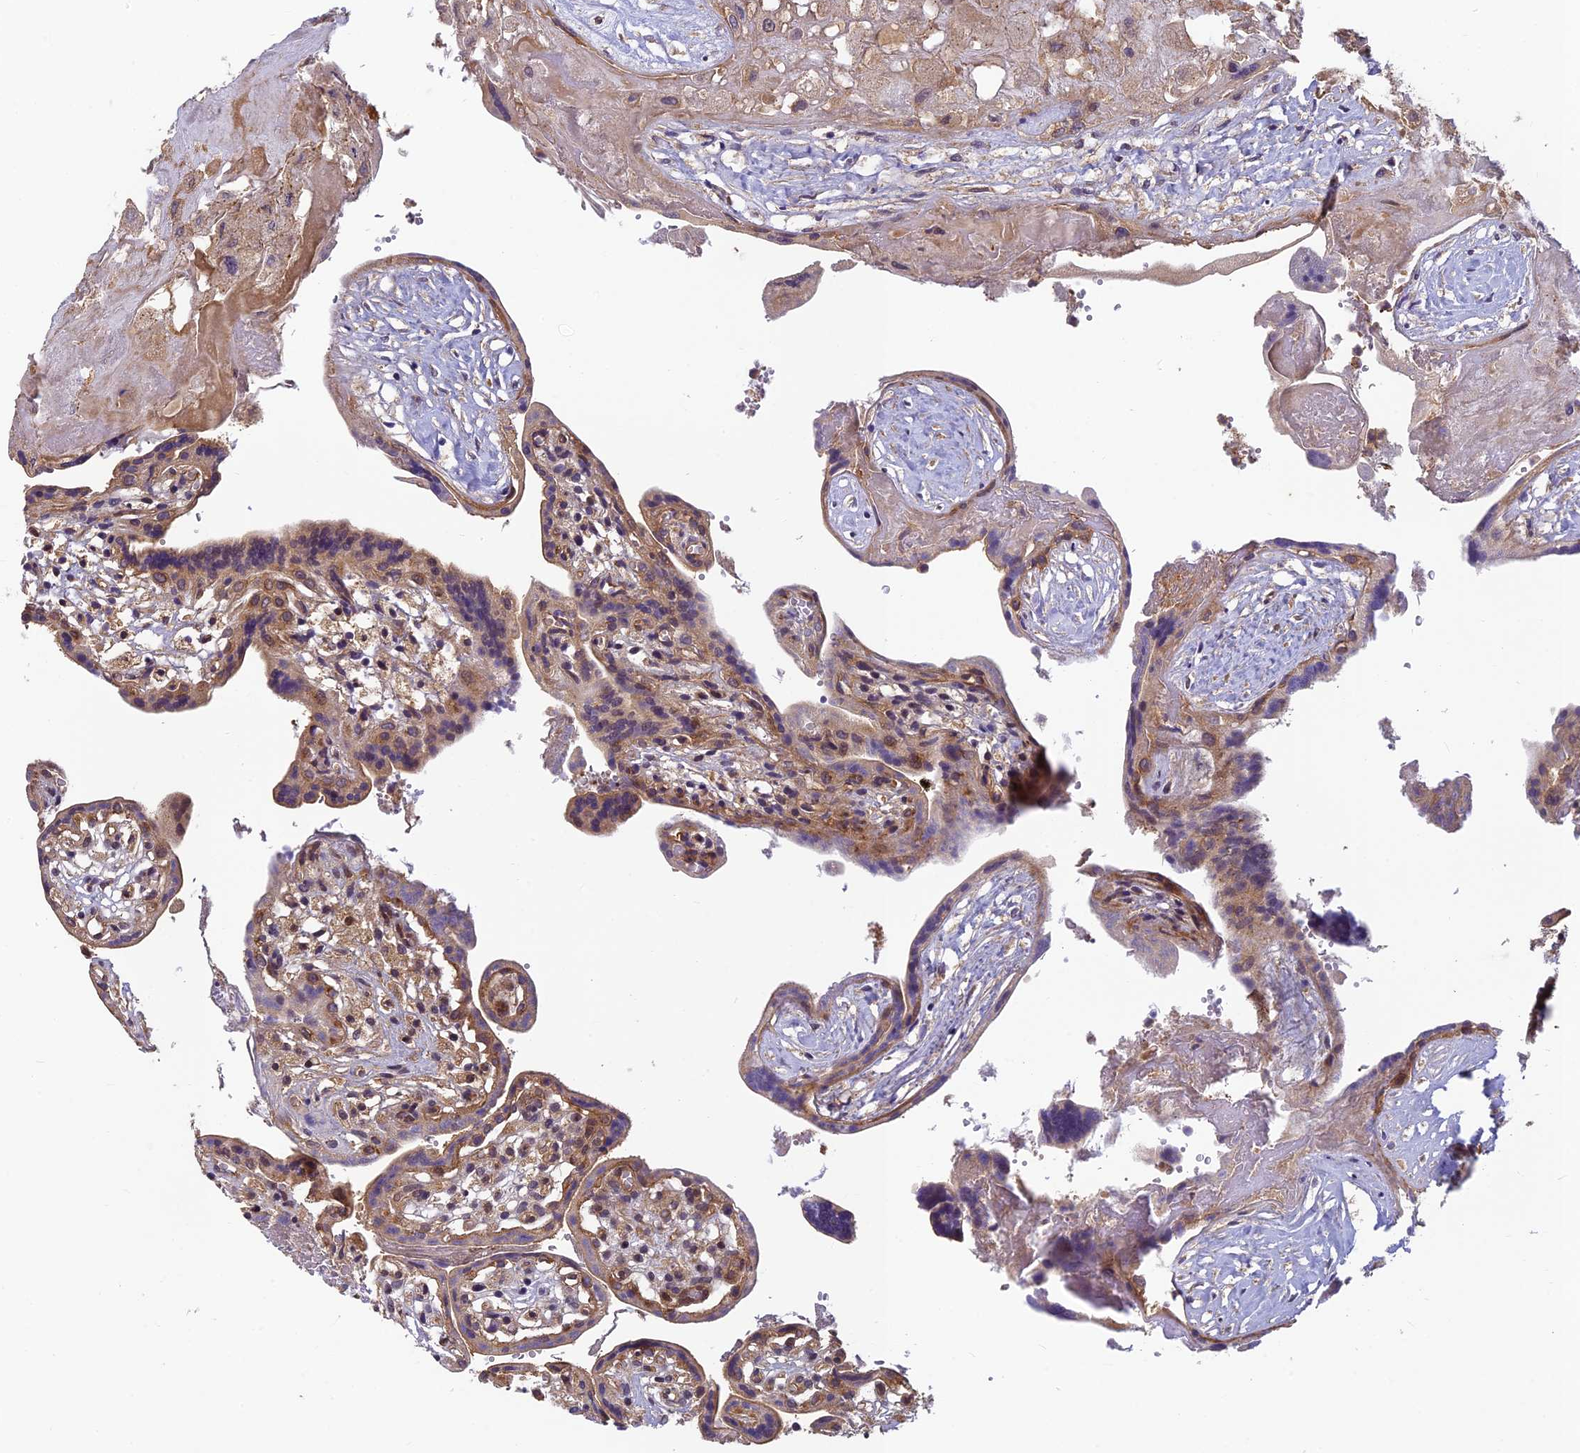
{"staining": {"intensity": "negative", "quantity": "none", "location": "none"}, "tissue": "placenta", "cell_type": "Decidual cells", "image_type": "normal", "snomed": [{"axis": "morphology", "description": "Normal tissue, NOS"}, {"axis": "topography", "description": "Placenta"}], "caption": "The immunohistochemistry (IHC) histopathology image has no significant staining in decidual cells of placenta.", "gene": "PIKFYVE", "patient": {"sex": "female", "age": 37}}